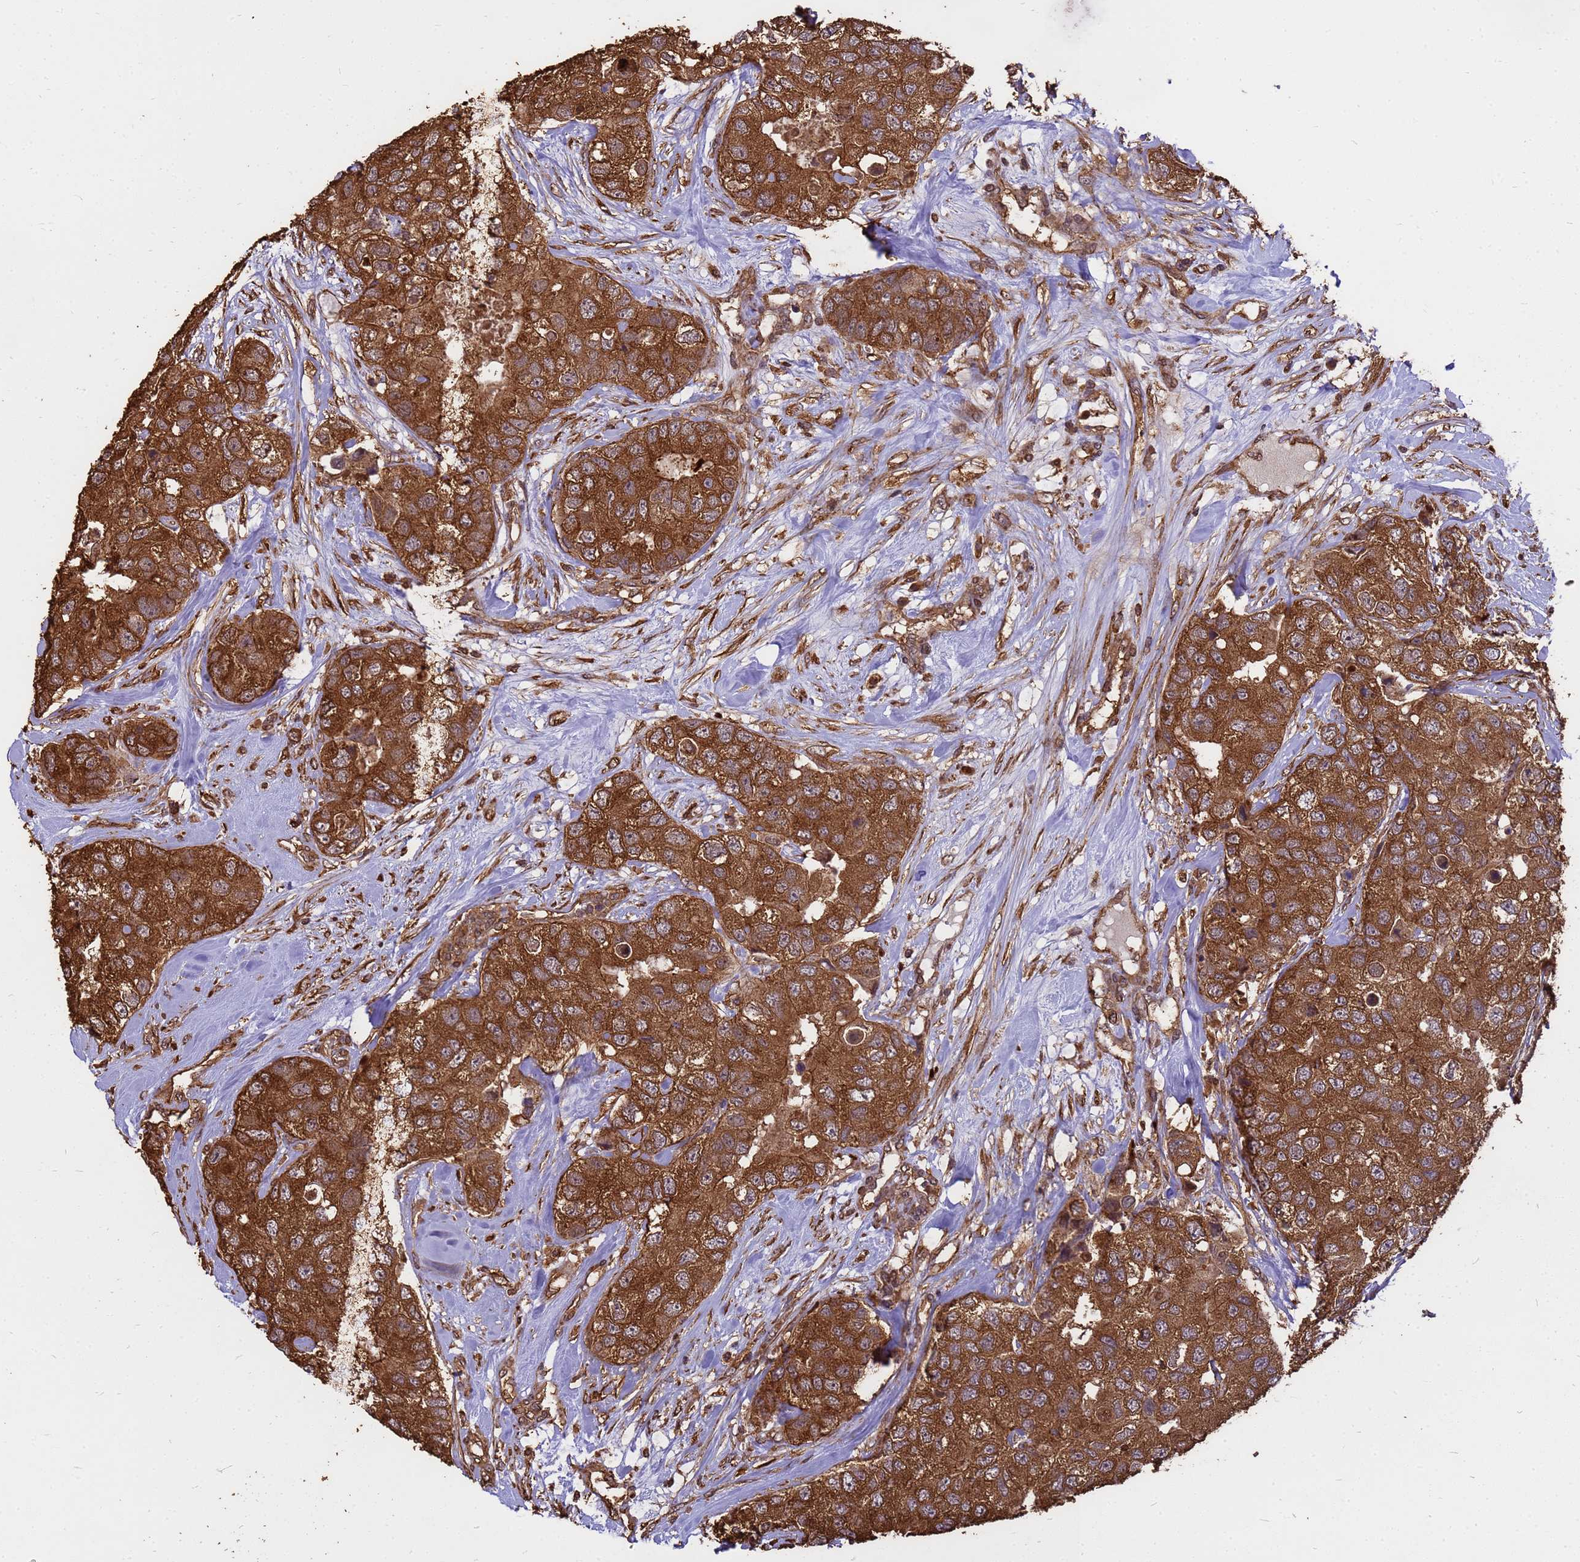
{"staining": {"intensity": "strong", "quantity": ">75%", "location": "cytoplasmic/membranous"}, "tissue": "breast cancer", "cell_type": "Tumor cells", "image_type": "cancer", "snomed": [{"axis": "morphology", "description": "Duct carcinoma"}, {"axis": "topography", "description": "Breast"}], "caption": "Brown immunohistochemical staining in human breast cancer shows strong cytoplasmic/membranous positivity in approximately >75% of tumor cells.", "gene": "ZNF618", "patient": {"sex": "female", "age": 62}}